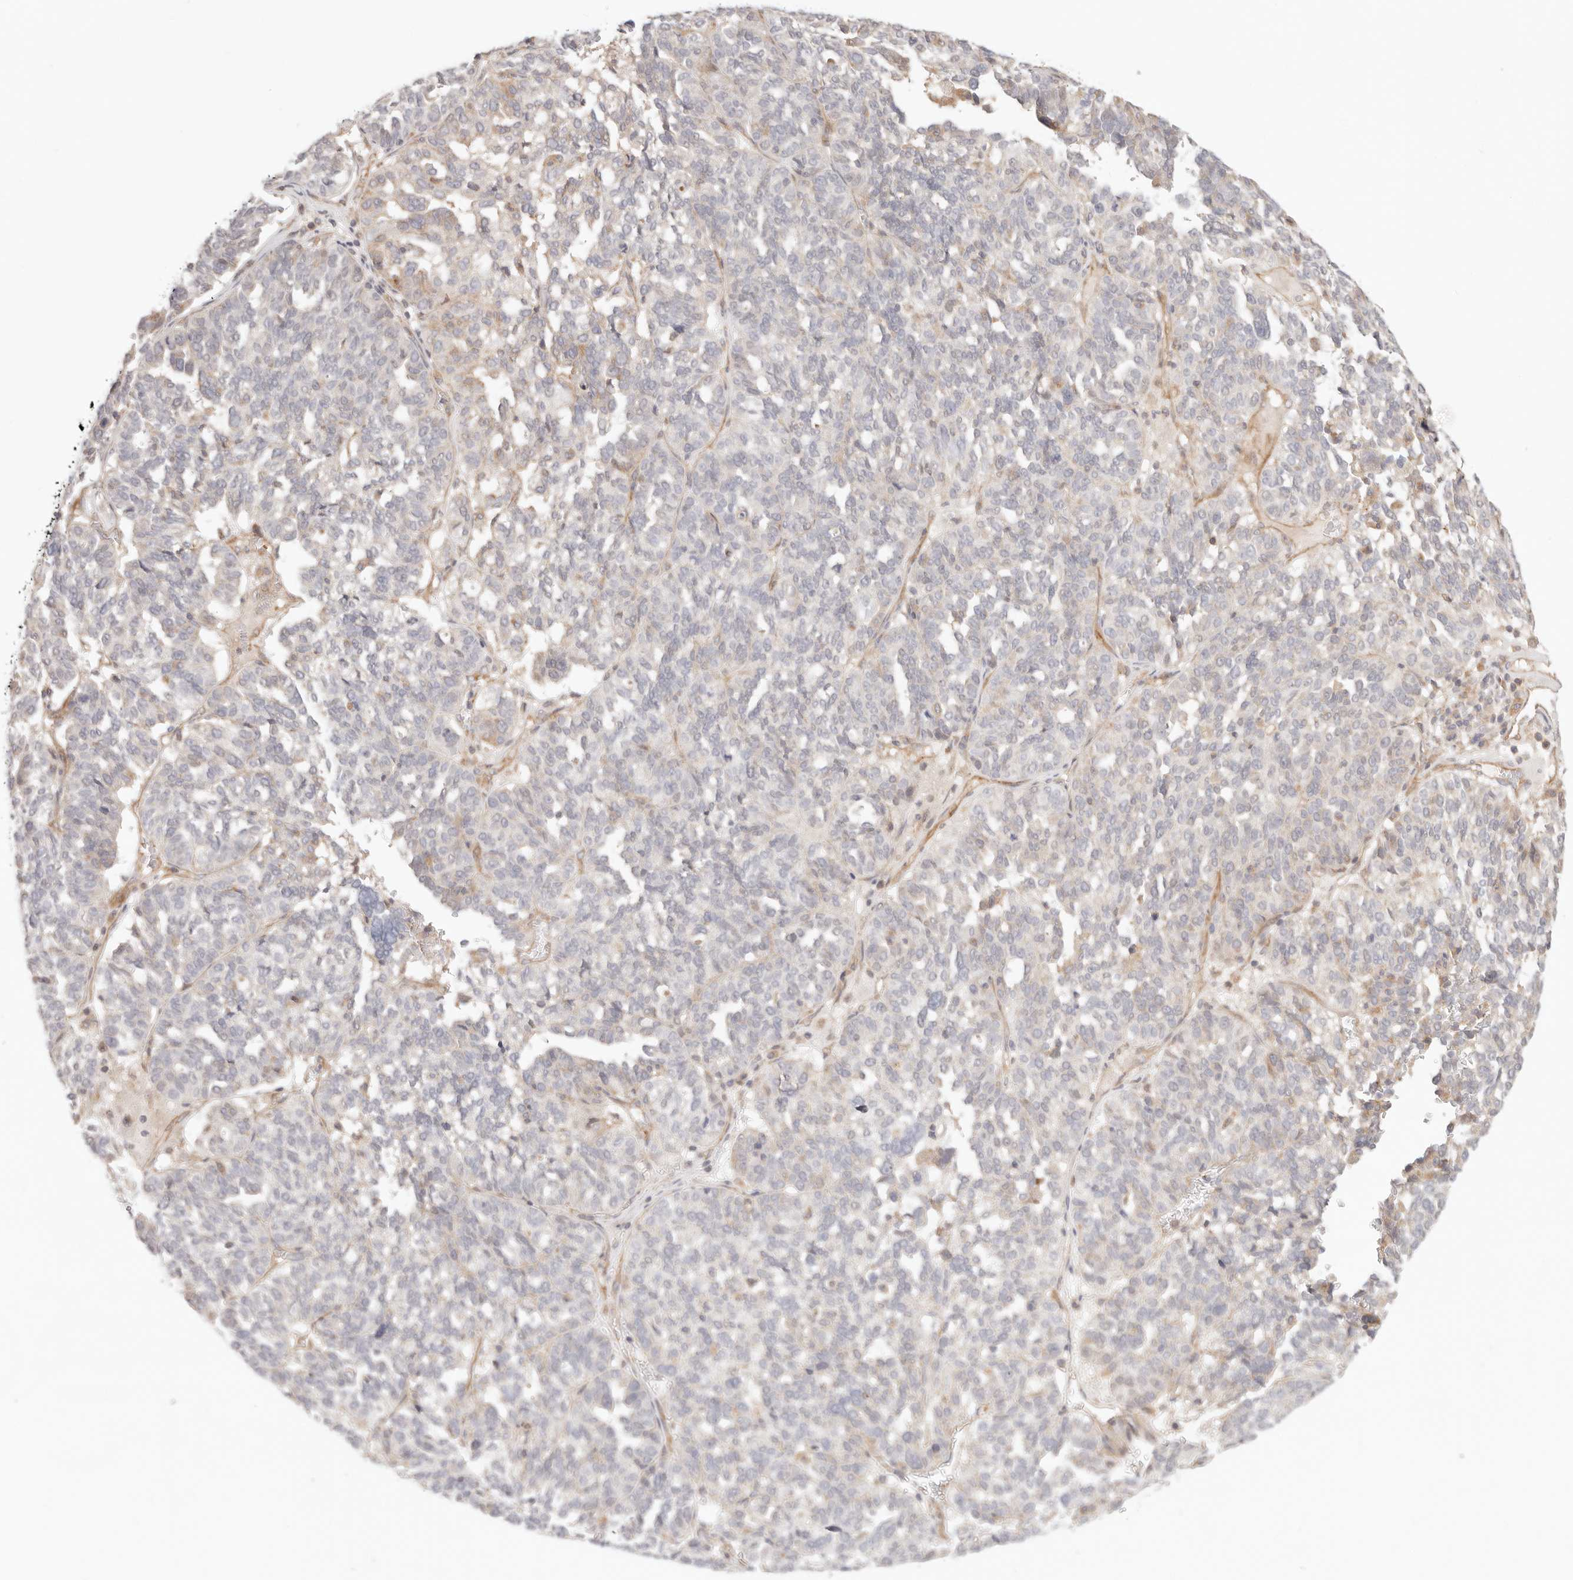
{"staining": {"intensity": "moderate", "quantity": "<25%", "location": "cytoplasmic/membranous"}, "tissue": "ovarian cancer", "cell_type": "Tumor cells", "image_type": "cancer", "snomed": [{"axis": "morphology", "description": "Cystadenocarcinoma, serous, NOS"}, {"axis": "topography", "description": "Ovary"}], "caption": "Immunohistochemical staining of human ovarian serous cystadenocarcinoma reveals low levels of moderate cytoplasmic/membranous protein expression in about <25% of tumor cells. The staining was performed using DAB, with brown indicating positive protein expression. Nuclei are stained blue with hematoxylin.", "gene": "IL1R2", "patient": {"sex": "female", "age": 59}}